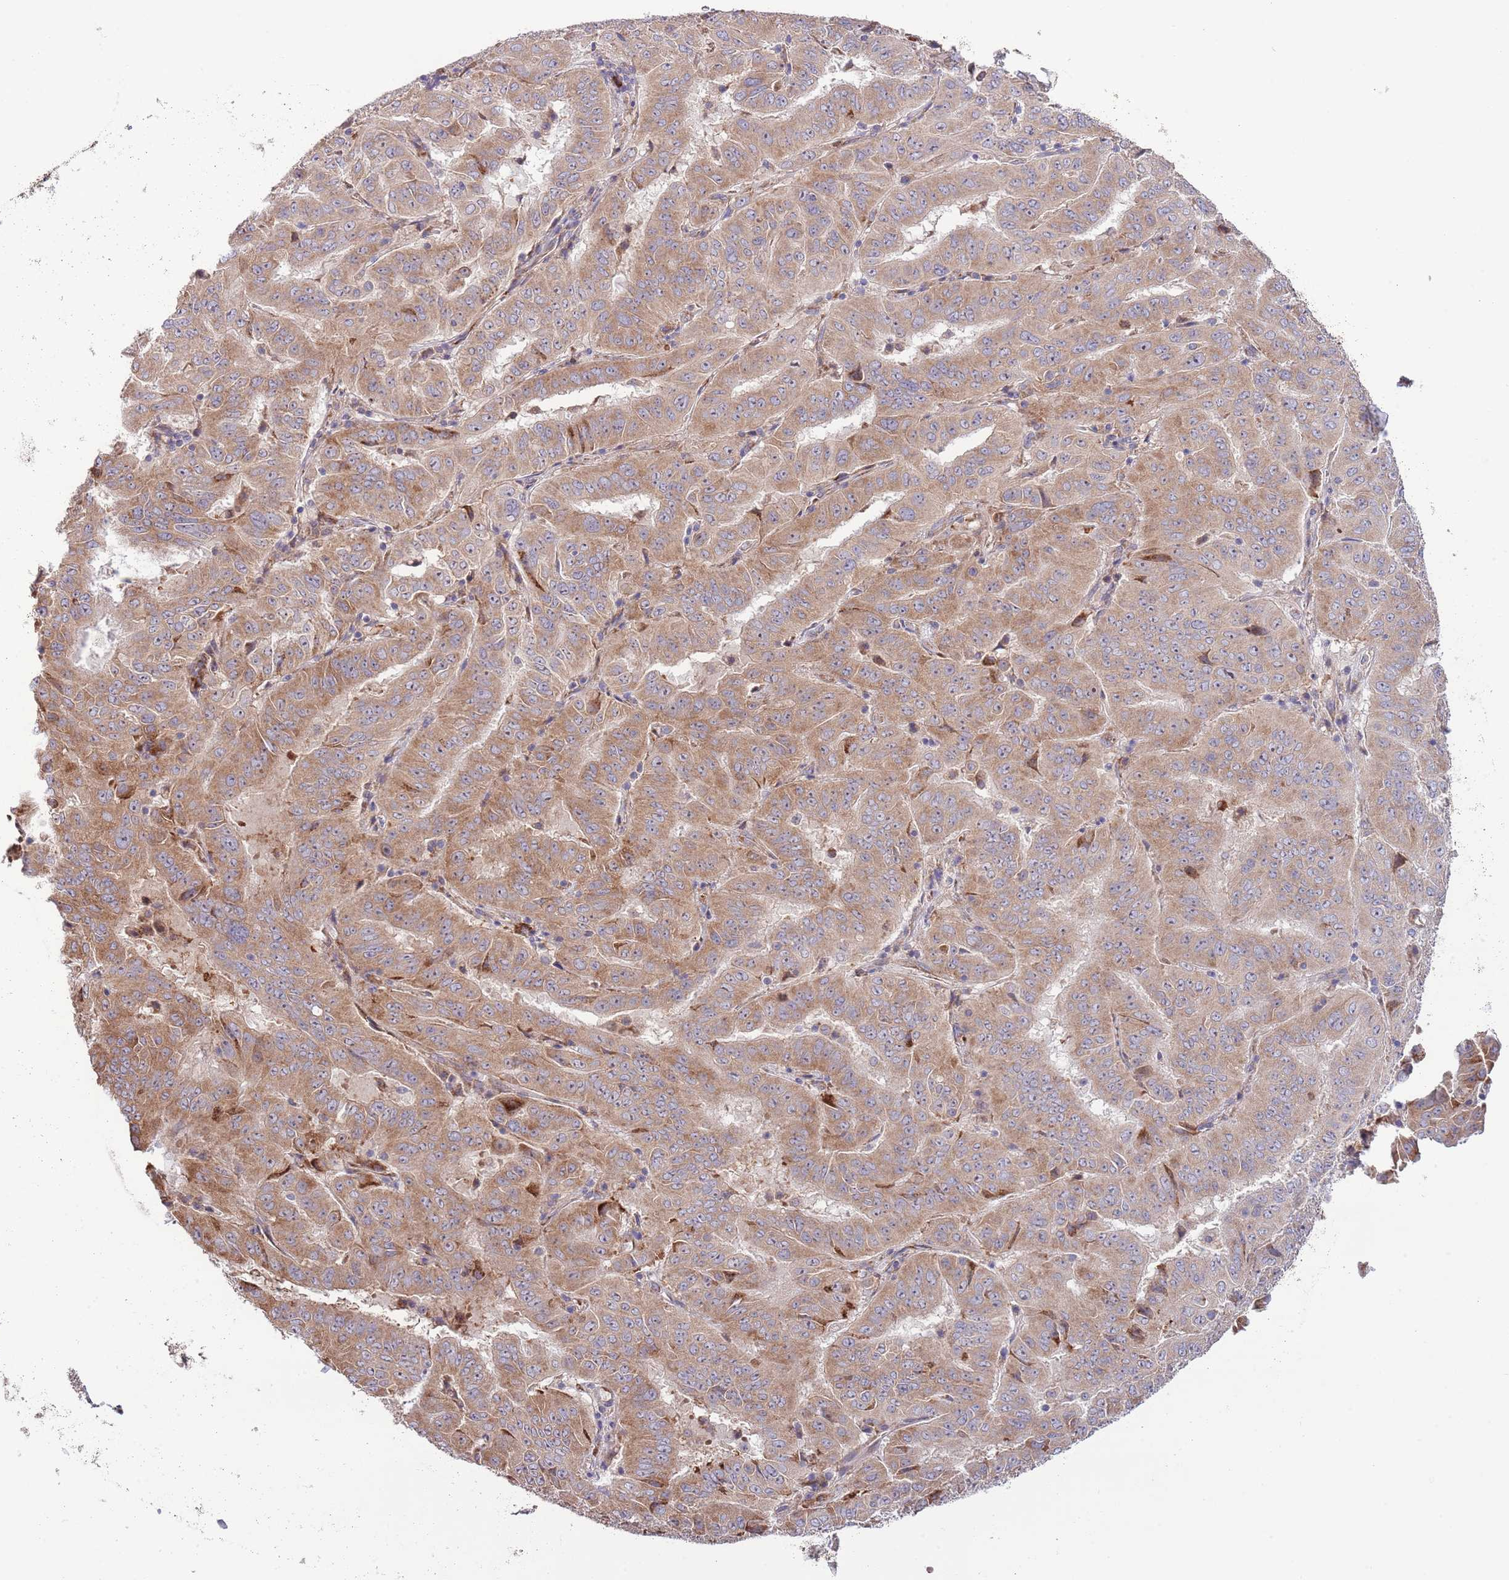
{"staining": {"intensity": "moderate", "quantity": ">75%", "location": "cytoplasmic/membranous"}, "tissue": "pancreatic cancer", "cell_type": "Tumor cells", "image_type": "cancer", "snomed": [{"axis": "morphology", "description": "Adenocarcinoma, NOS"}, {"axis": "topography", "description": "Pancreas"}], "caption": "The image shows staining of pancreatic cancer (adenocarcinoma), revealing moderate cytoplasmic/membranous protein positivity (brown color) within tumor cells. Using DAB (brown) and hematoxylin (blue) stains, captured at high magnification using brightfield microscopy.", "gene": "DAND5", "patient": {"sex": "male", "age": 63}}